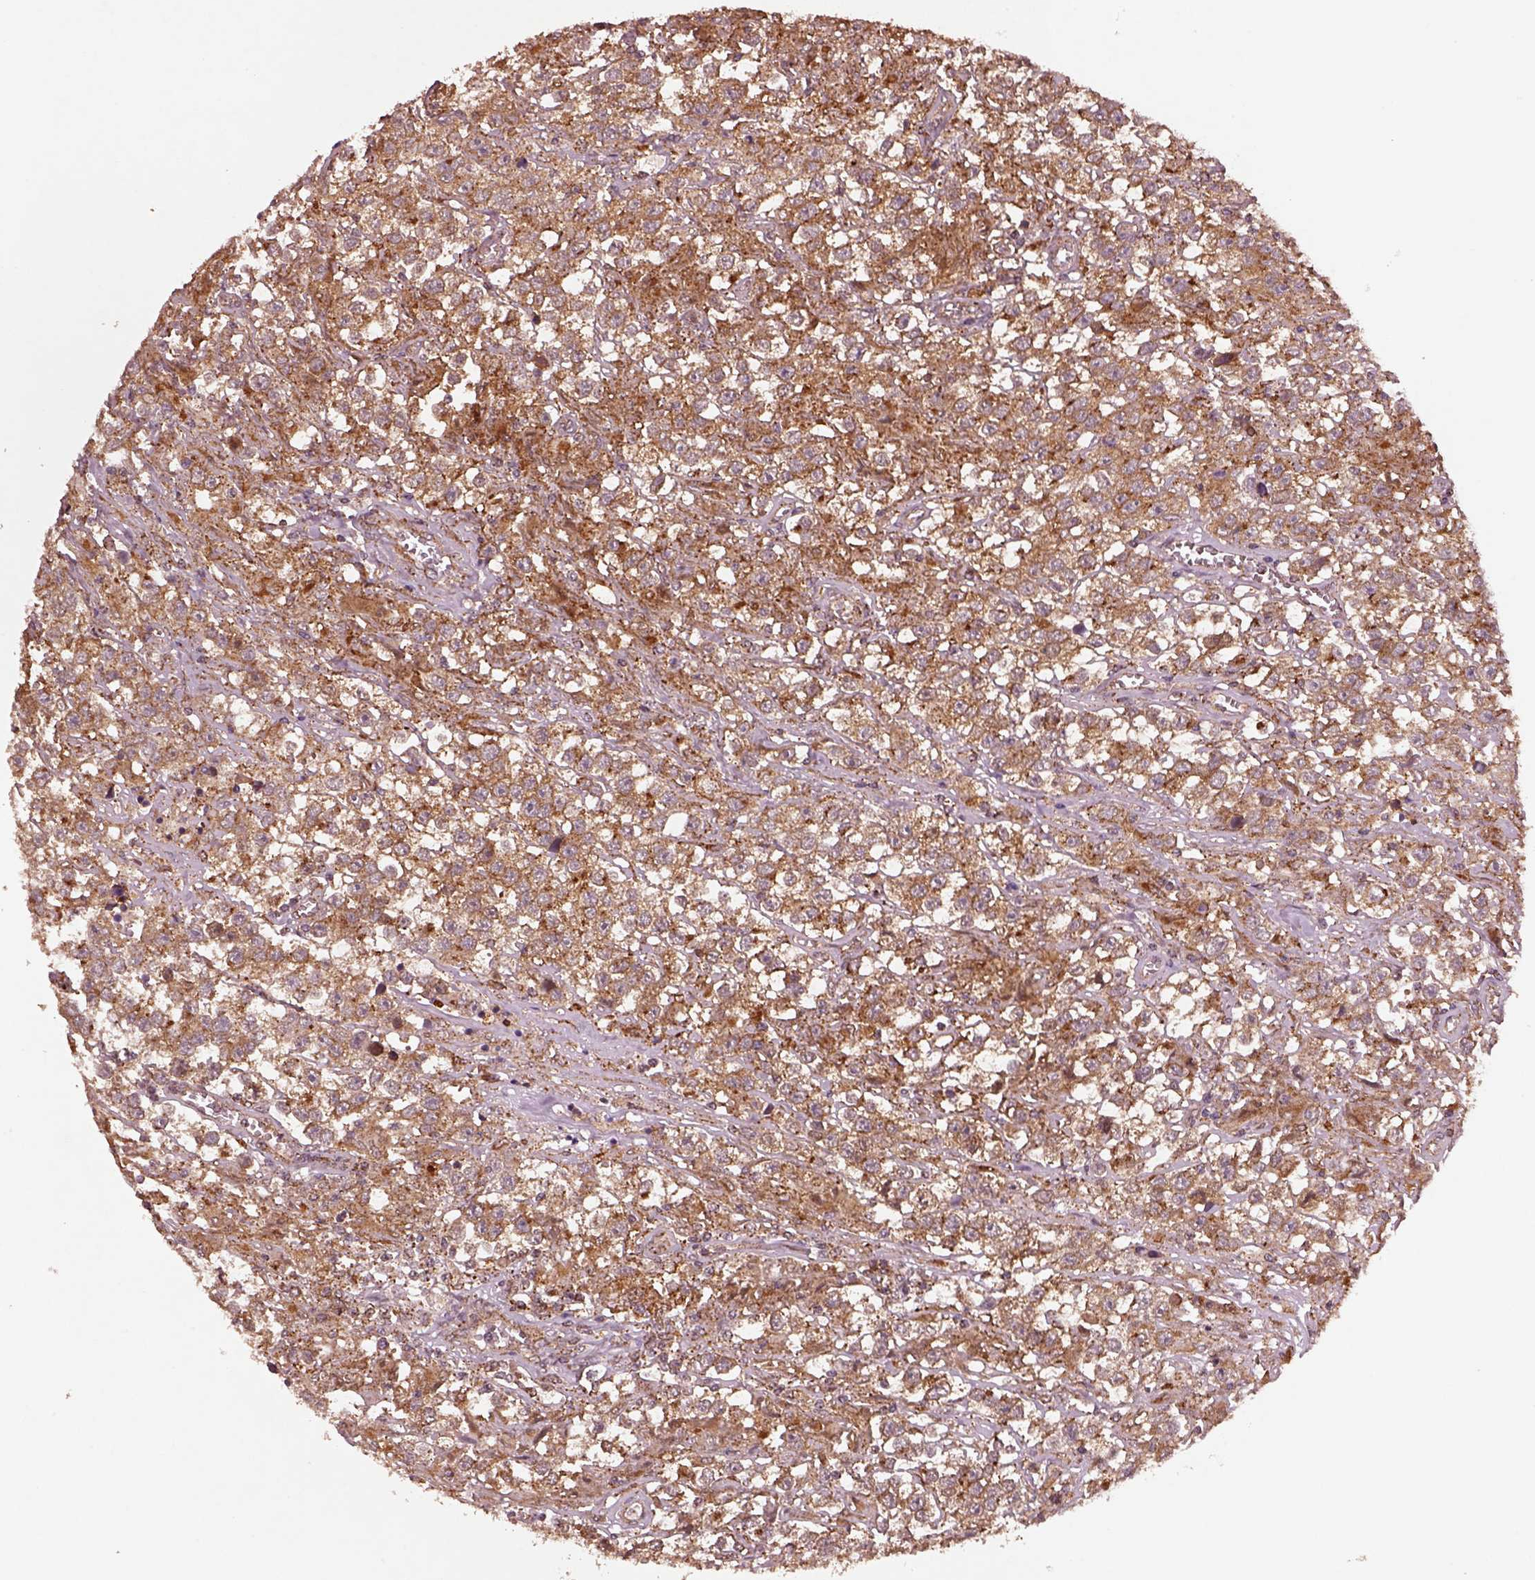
{"staining": {"intensity": "moderate", "quantity": ">75%", "location": "cytoplasmic/membranous"}, "tissue": "testis cancer", "cell_type": "Tumor cells", "image_type": "cancer", "snomed": [{"axis": "morphology", "description": "Seminoma, NOS"}, {"axis": "topography", "description": "Testis"}], "caption": "Testis seminoma was stained to show a protein in brown. There is medium levels of moderate cytoplasmic/membranous positivity in approximately >75% of tumor cells. The staining is performed using DAB brown chromogen to label protein expression. The nuclei are counter-stained blue using hematoxylin.", "gene": "WASHC2A", "patient": {"sex": "male", "age": 43}}